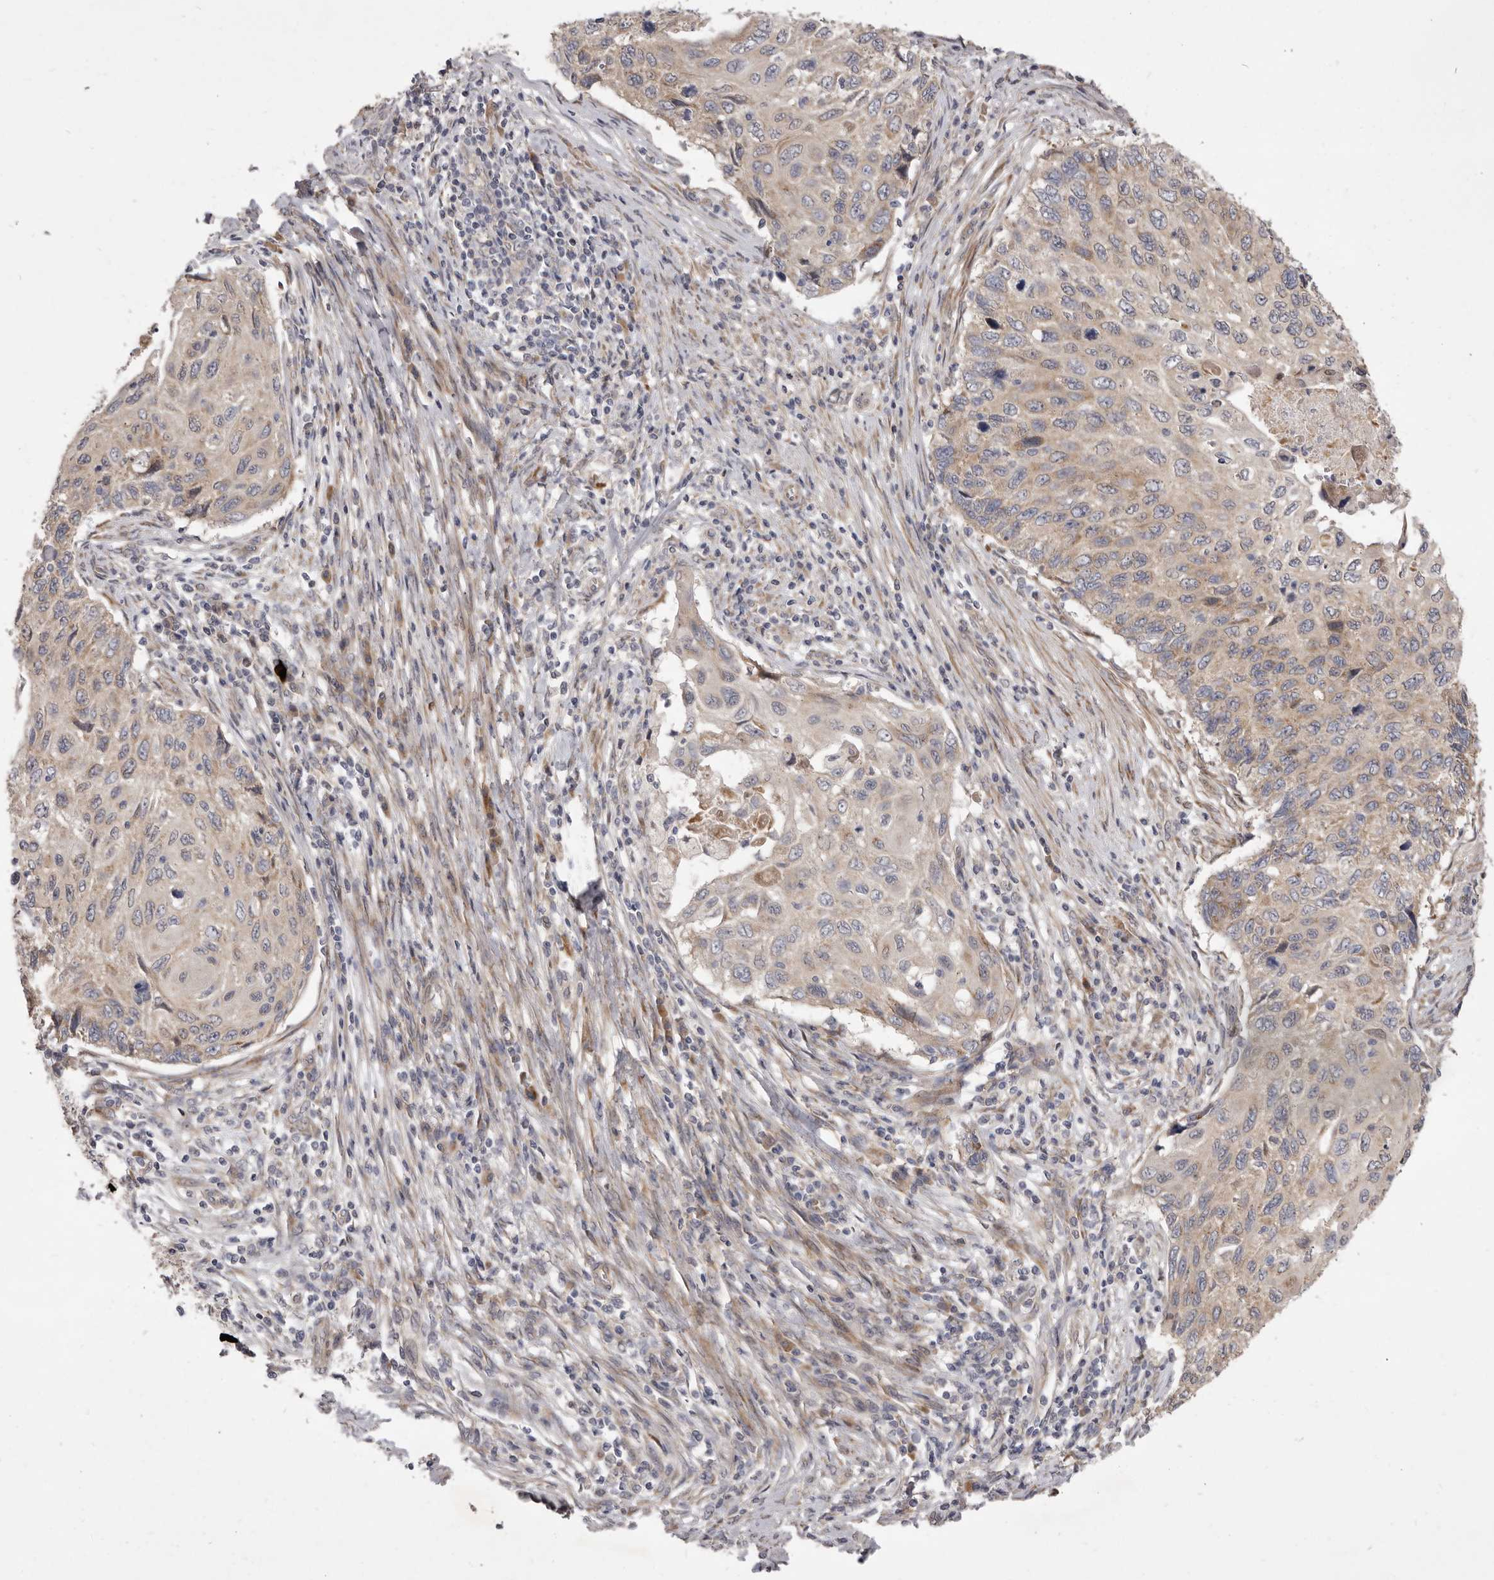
{"staining": {"intensity": "weak", "quantity": "25%-75%", "location": "cytoplasmic/membranous"}, "tissue": "cervical cancer", "cell_type": "Tumor cells", "image_type": "cancer", "snomed": [{"axis": "morphology", "description": "Squamous cell carcinoma, NOS"}, {"axis": "topography", "description": "Cervix"}], "caption": "This is an image of IHC staining of squamous cell carcinoma (cervical), which shows weak positivity in the cytoplasmic/membranous of tumor cells.", "gene": "TBC1D8B", "patient": {"sex": "female", "age": 70}}